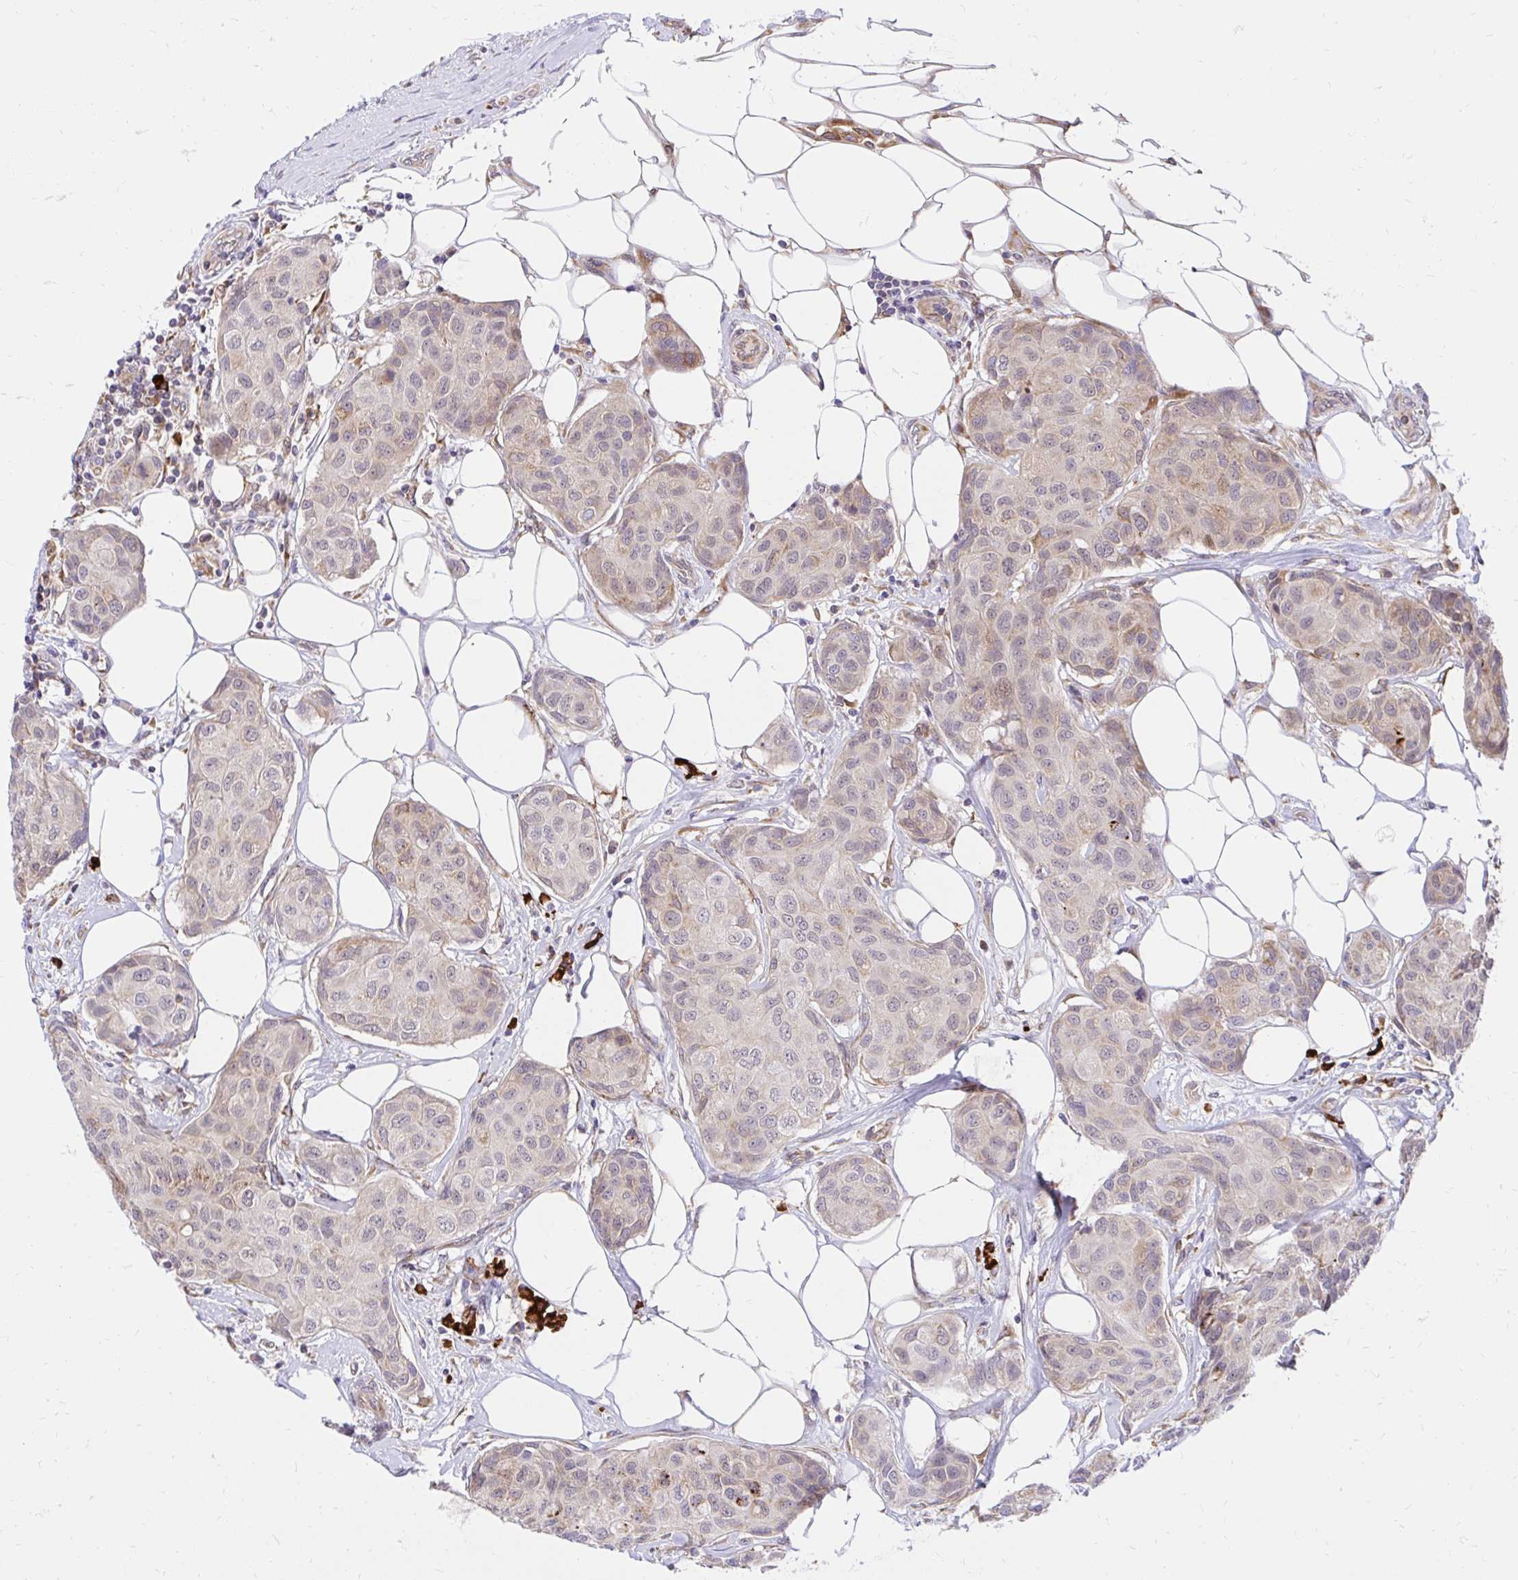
{"staining": {"intensity": "weak", "quantity": "25%-75%", "location": "cytoplasmic/membranous"}, "tissue": "breast cancer", "cell_type": "Tumor cells", "image_type": "cancer", "snomed": [{"axis": "morphology", "description": "Duct carcinoma"}, {"axis": "topography", "description": "Breast"}, {"axis": "topography", "description": "Lymph node"}], "caption": "Breast cancer was stained to show a protein in brown. There is low levels of weak cytoplasmic/membranous positivity in about 25%-75% of tumor cells.", "gene": "NAALAD2", "patient": {"sex": "female", "age": 80}}